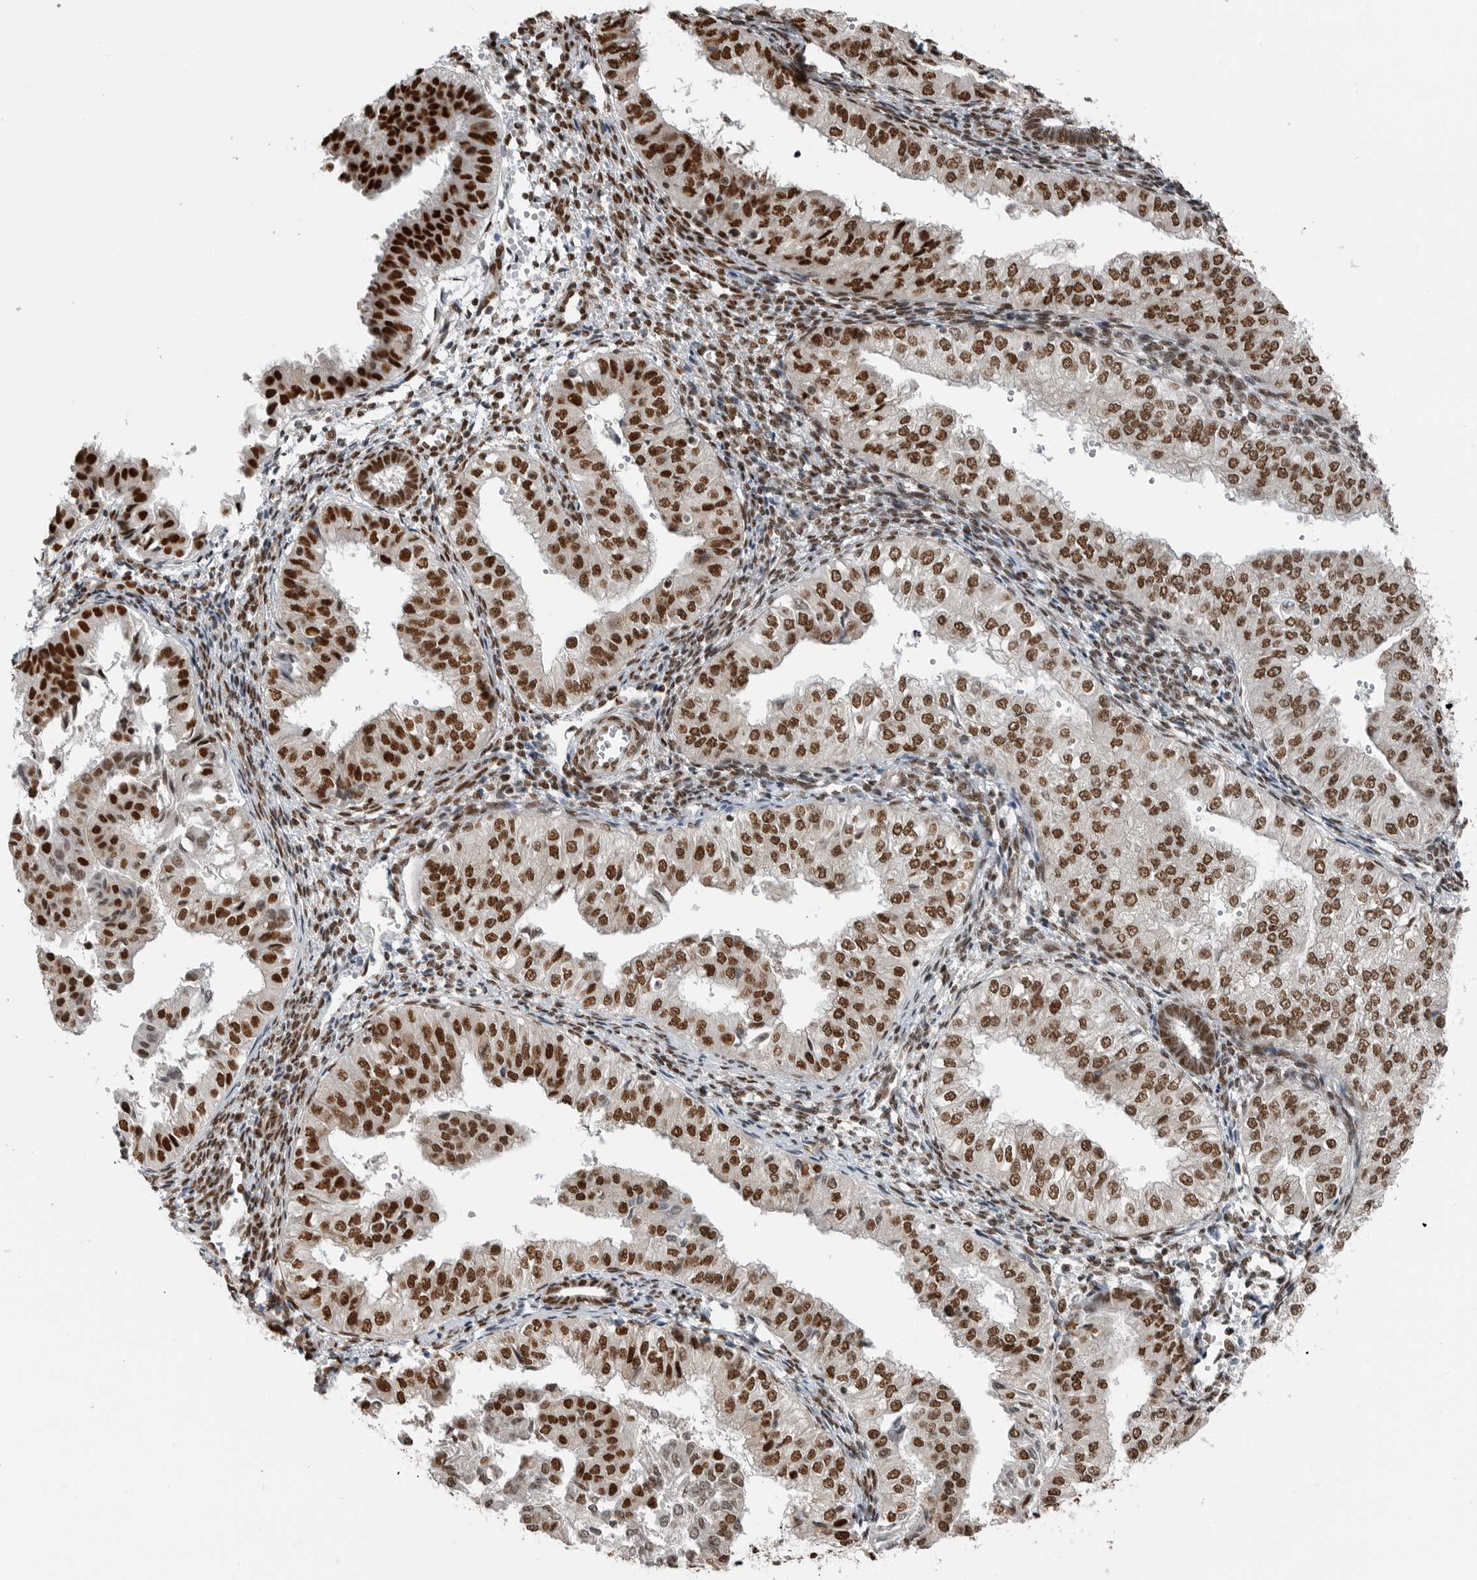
{"staining": {"intensity": "strong", "quantity": ">75%", "location": "nuclear"}, "tissue": "endometrial cancer", "cell_type": "Tumor cells", "image_type": "cancer", "snomed": [{"axis": "morphology", "description": "Normal tissue, NOS"}, {"axis": "morphology", "description": "Adenocarcinoma, NOS"}, {"axis": "topography", "description": "Endometrium"}], "caption": "Endometrial cancer tissue demonstrates strong nuclear expression in about >75% of tumor cells, visualized by immunohistochemistry.", "gene": "BLZF1", "patient": {"sex": "female", "age": 53}}